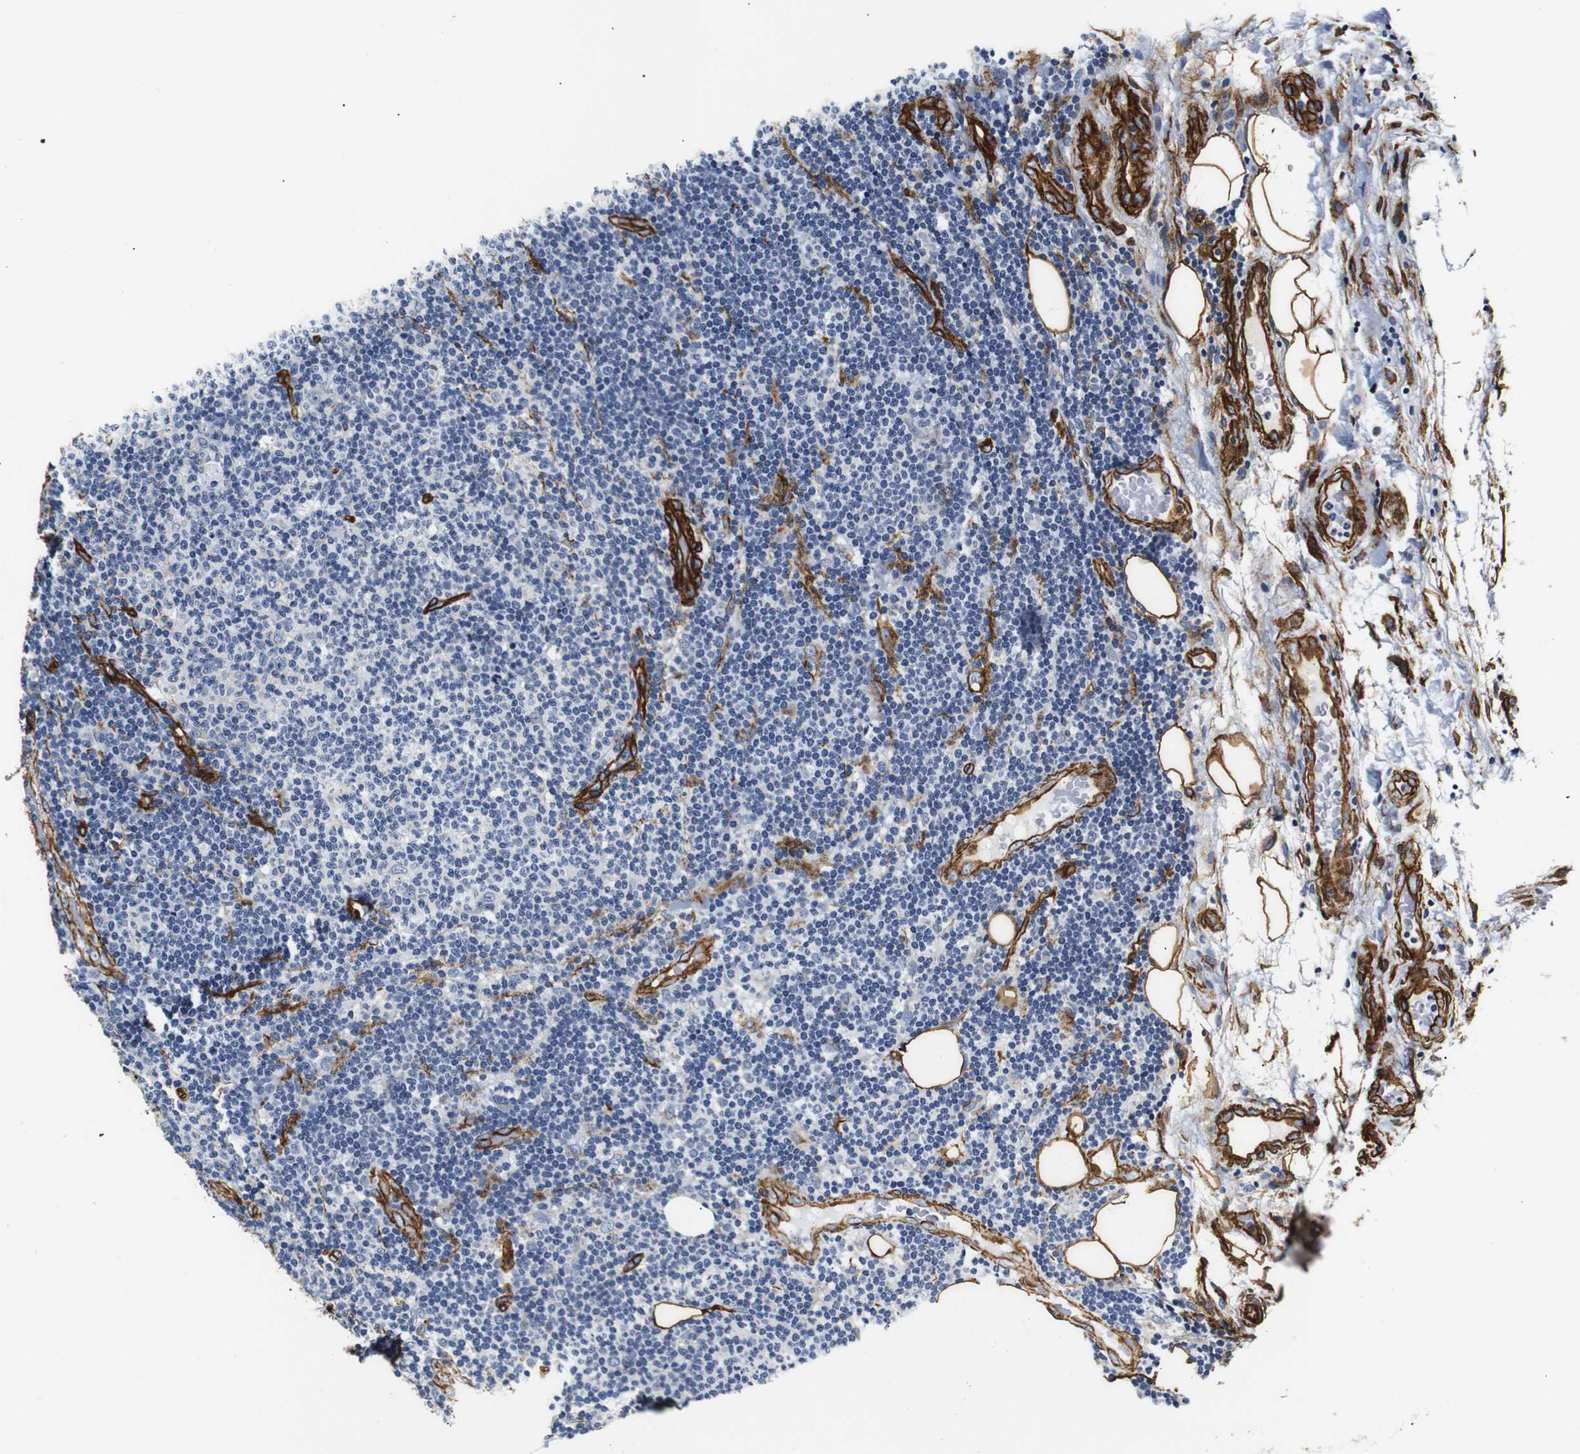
{"staining": {"intensity": "negative", "quantity": "none", "location": "none"}, "tissue": "lymphoma", "cell_type": "Tumor cells", "image_type": "cancer", "snomed": [{"axis": "morphology", "description": "Malignant lymphoma, non-Hodgkin's type, Low grade"}, {"axis": "topography", "description": "Lymph node"}], "caption": "Tumor cells show no significant expression in lymphoma. Brightfield microscopy of immunohistochemistry stained with DAB (brown) and hematoxylin (blue), captured at high magnification.", "gene": "CAV2", "patient": {"sex": "male", "age": 83}}